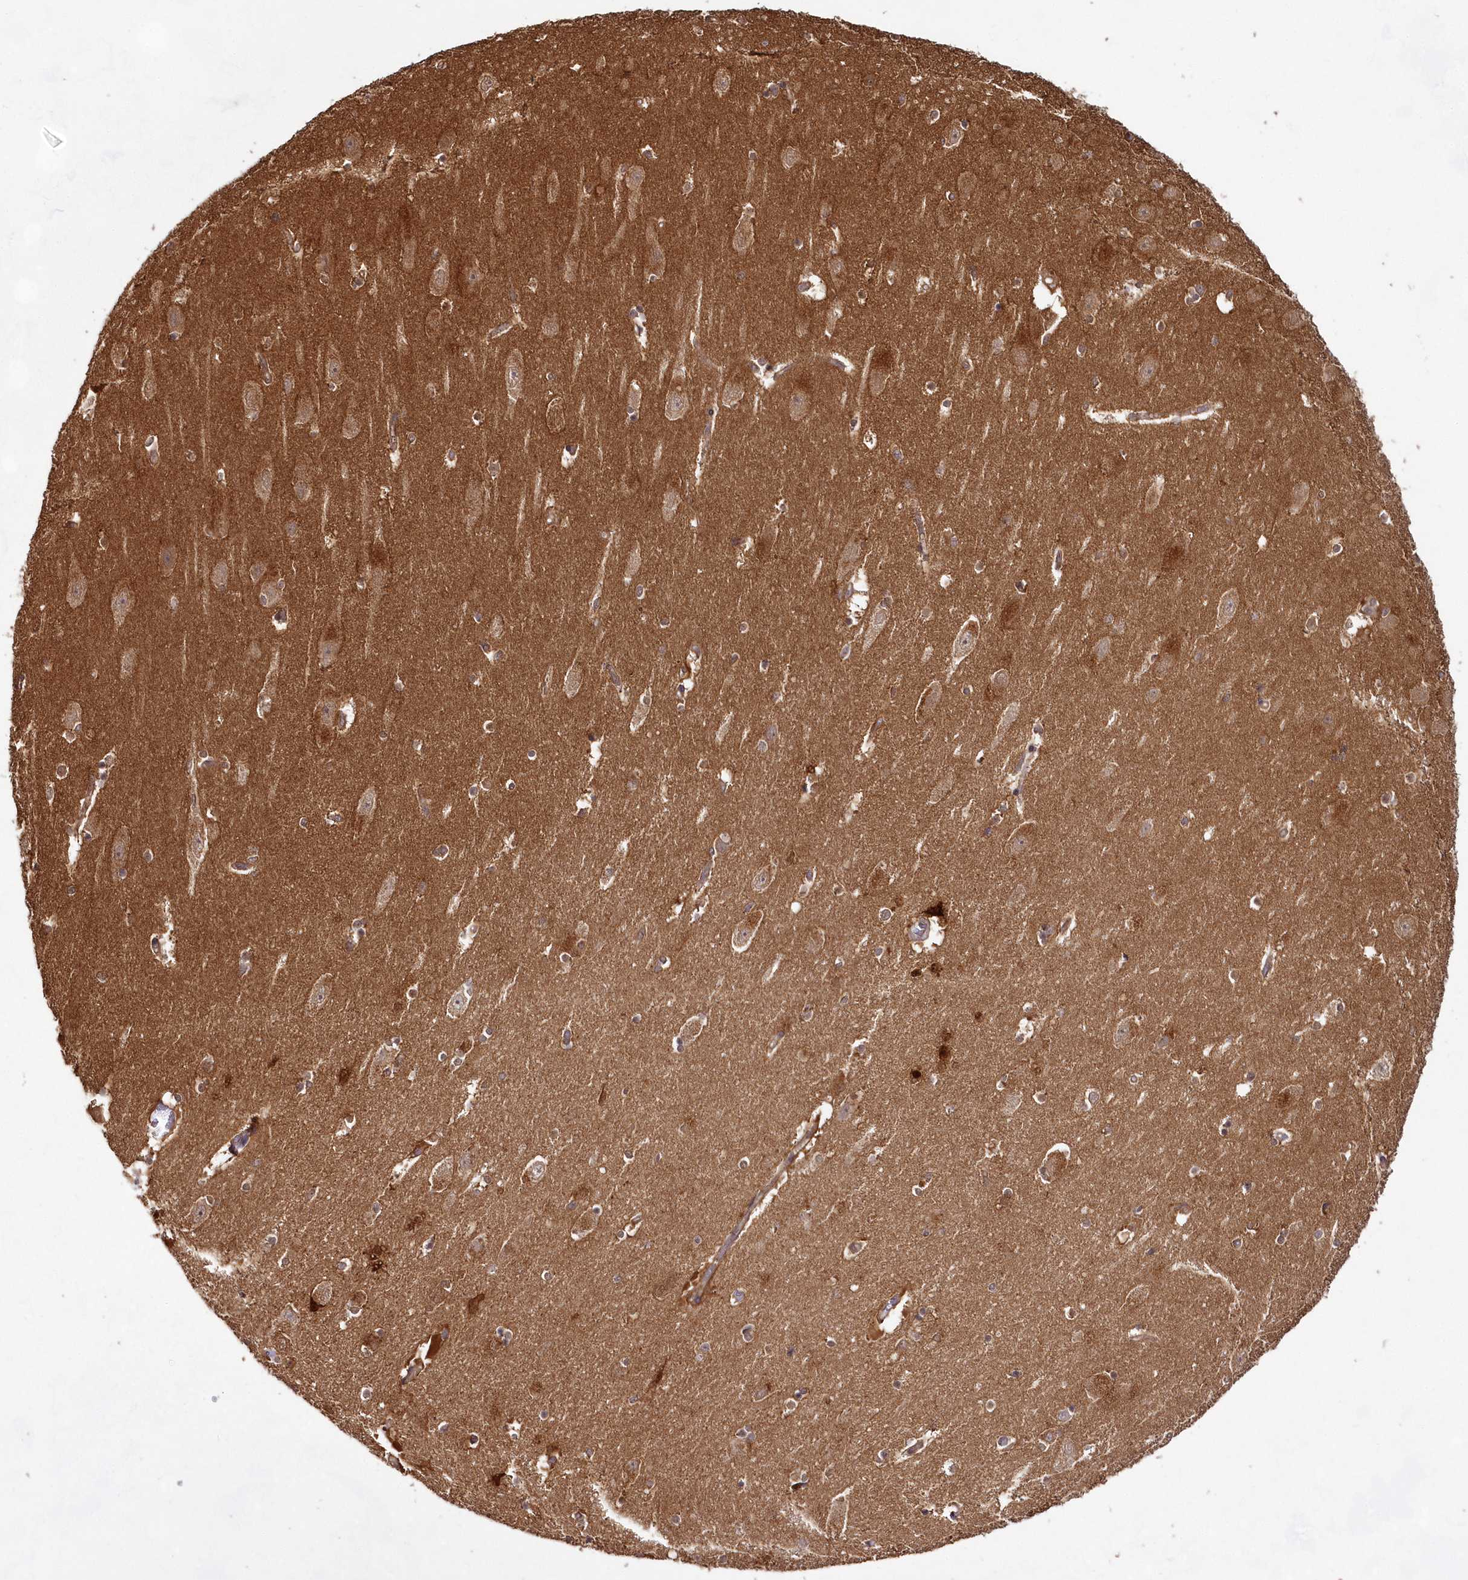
{"staining": {"intensity": "negative", "quantity": "none", "location": "none"}, "tissue": "hippocampus", "cell_type": "Glial cells", "image_type": "normal", "snomed": [{"axis": "morphology", "description": "Normal tissue, NOS"}, {"axis": "topography", "description": "Hippocampus"}], "caption": "Immunohistochemistry micrograph of benign hippocampus stained for a protein (brown), which reveals no expression in glial cells.", "gene": "IMPA1", "patient": {"sex": "female", "age": 54}}